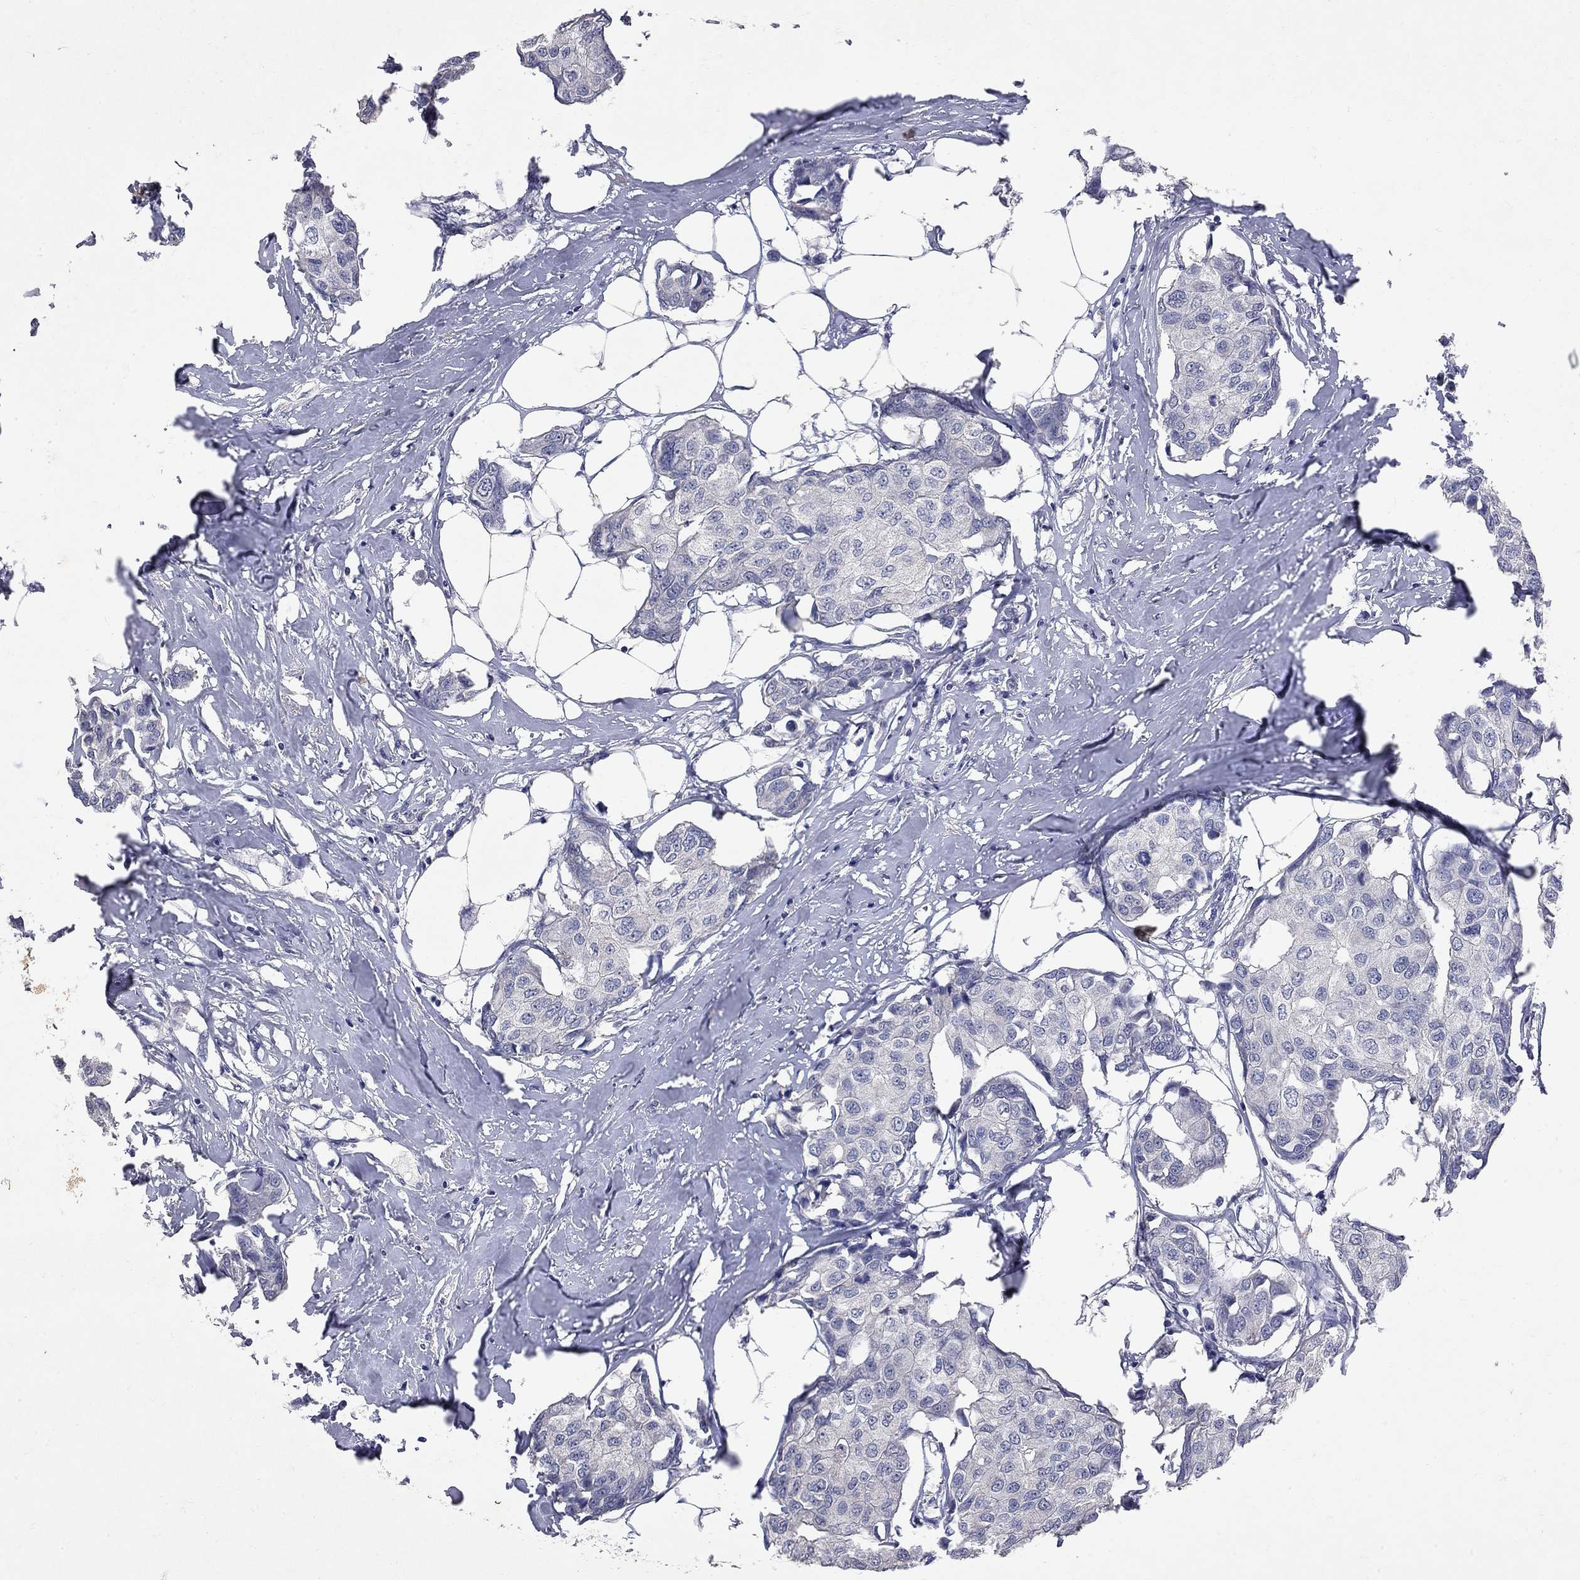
{"staining": {"intensity": "negative", "quantity": "none", "location": "none"}, "tissue": "breast cancer", "cell_type": "Tumor cells", "image_type": "cancer", "snomed": [{"axis": "morphology", "description": "Duct carcinoma"}, {"axis": "topography", "description": "Breast"}], "caption": "Tumor cells show no significant staining in breast cancer (infiltrating ductal carcinoma).", "gene": "NOS2", "patient": {"sex": "female", "age": 80}}